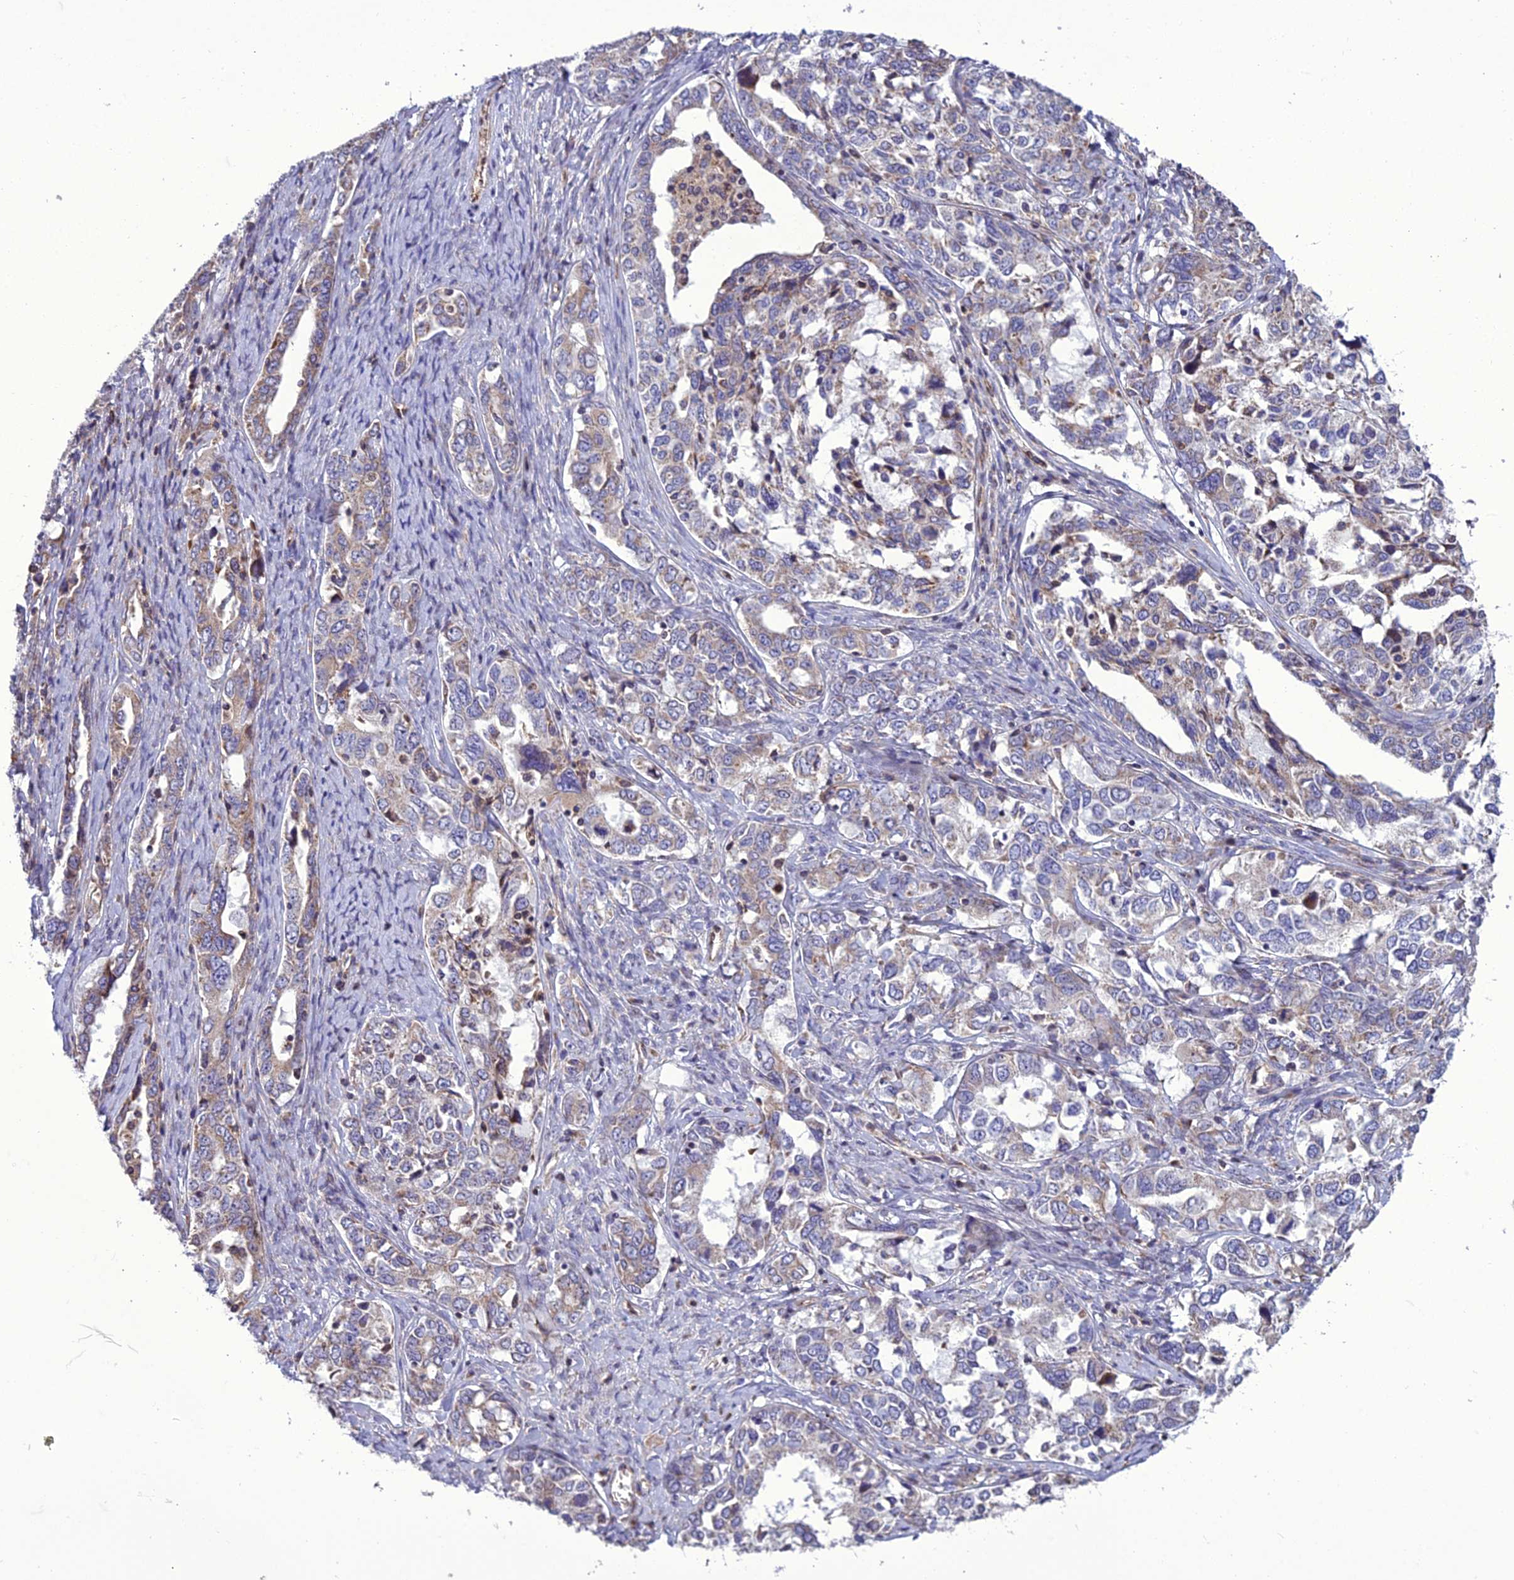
{"staining": {"intensity": "weak", "quantity": "25%-75%", "location": "cytoplasmic/membranous"}, "tissue": "ovarian cancer", "cell_type": "Tumor cells", "image_type": "cancer", "snomed": [{"axis": "morphology", "description": "Carcinoma, endometroid"}, {"axis": "topography", "description": "Ovary"}], "caption": "Protein staining shows weak cytoplasmic/membranous expression in approximately 25%-75% of tumor cells in ovarian cancer (endometroid carcinoma).", "gene": "GIMAP1", "patient": {"sex": "female", "age": 62}}